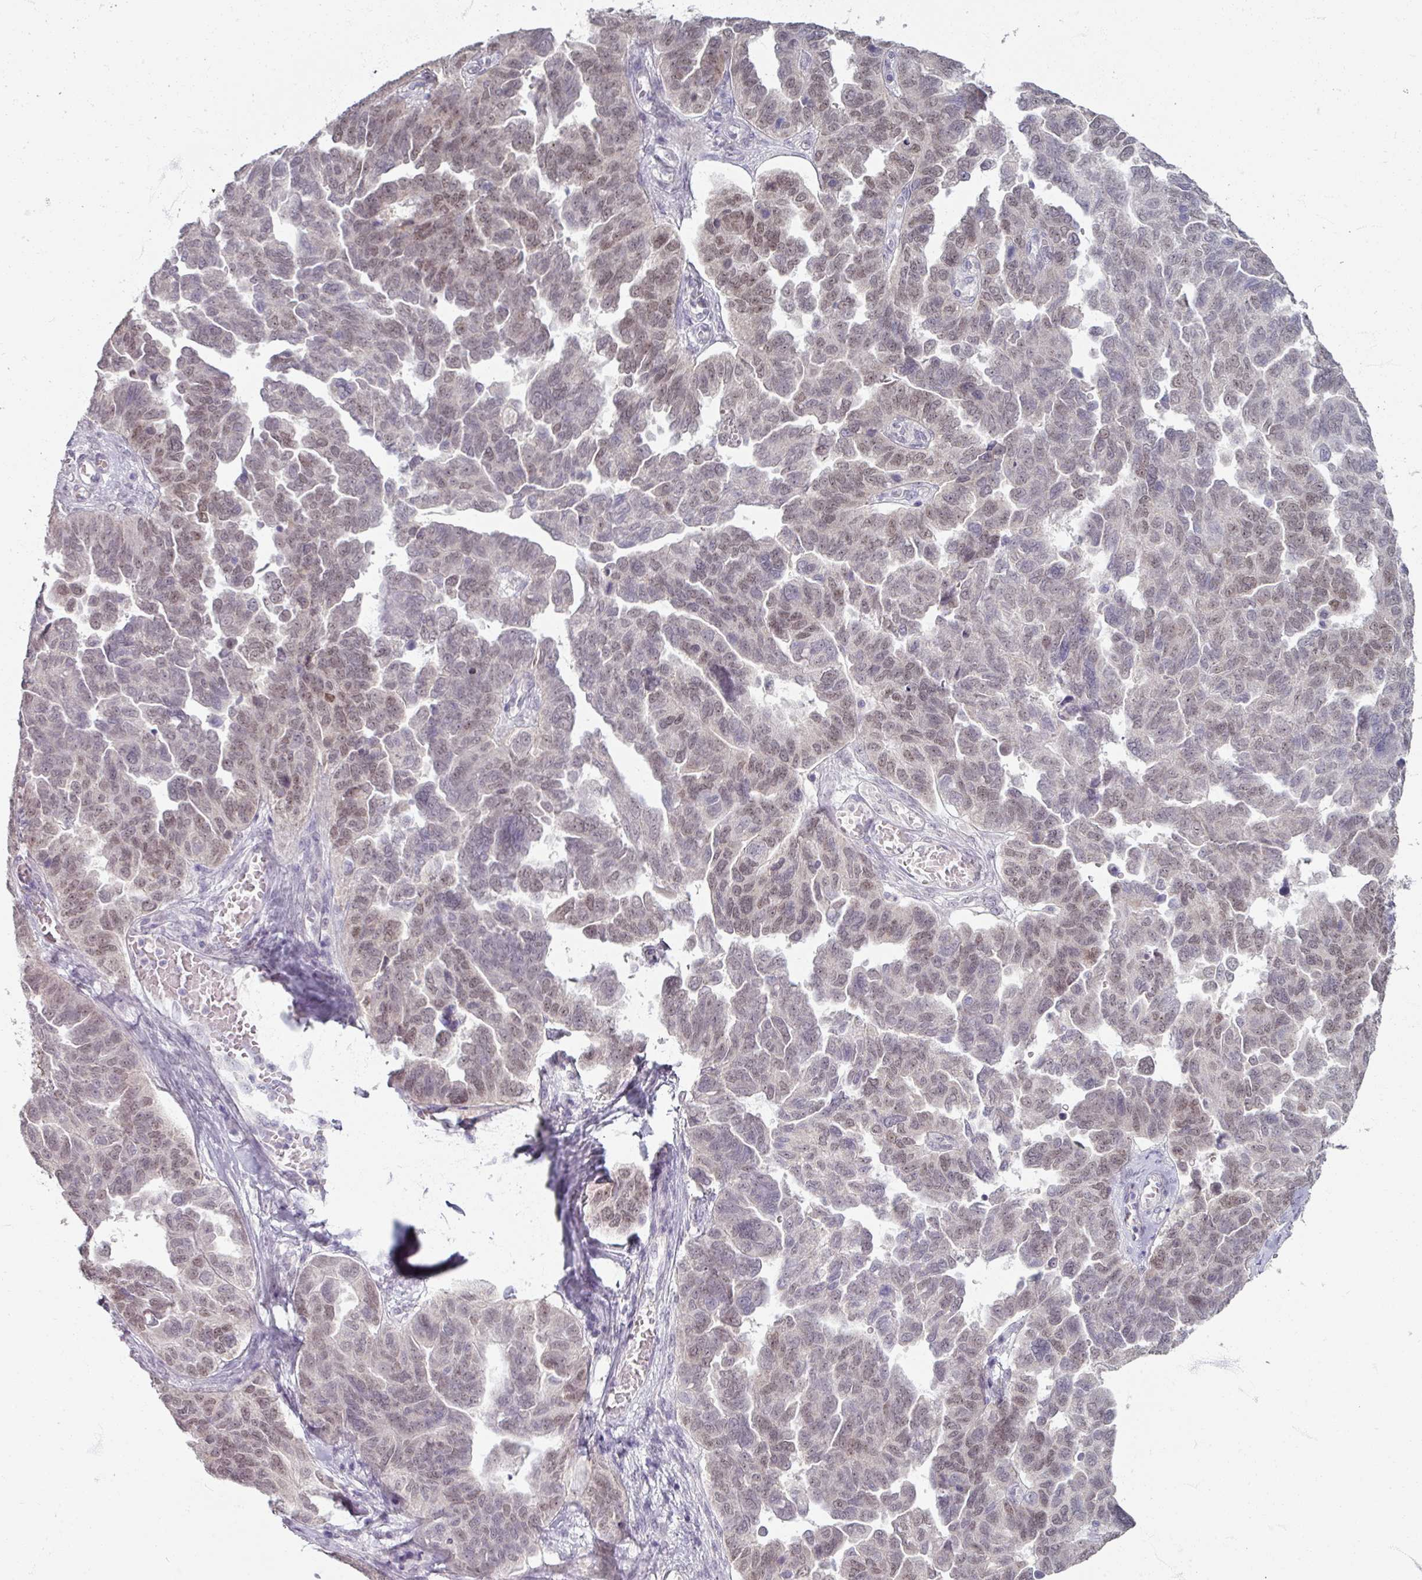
{"staining": {"intensity": "weak", "quantity": "25%-75%", "location": "nuclear"}, "tissue": "ovarian cancer", "cell_type": "Tumor cells", "image_type": "cancer", "snomed": [{"axis": "morphology", "description": "Cystadenocarcinoma, serous, NOS"}, {"axis": "topography", "description": "Ovary"}], "caption": "Approximately 25%-75% of tumor cells in ovarian cancer exhibit weak nuclear protein positivity as visualized by brown immunohistochemical staining.", "gene": "SOX11", "patient": {"sex": "female", "age": 64}}